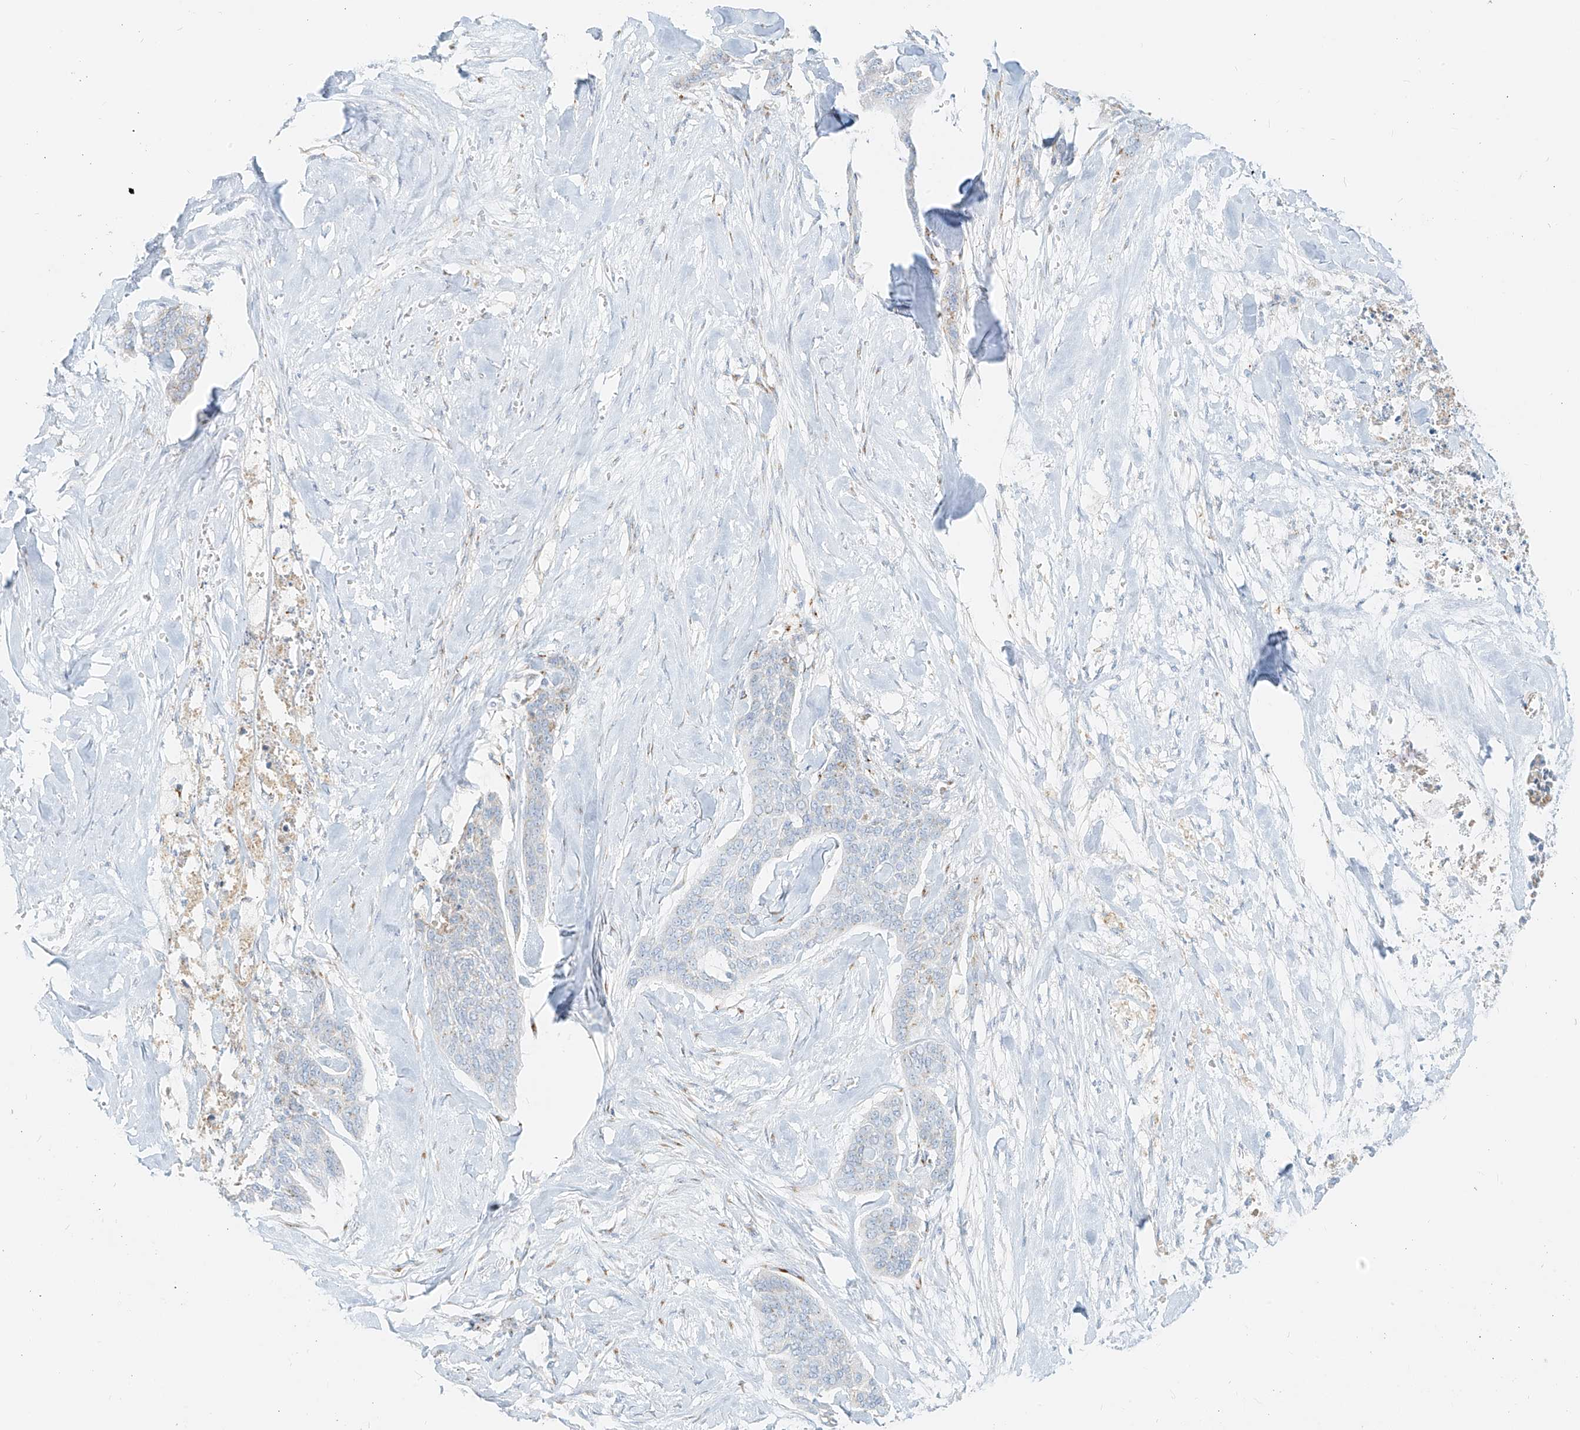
{"staining": {"intensity": "negative", "quantity": "none", "location": "none"}, "tissue": "skin cancer", "cell_type": "Tumor cells", "image_type": "cancer", "snomed": [{"axis": "morphology", "description": "Basal cell carcinoma"}, {"axis": "topography", "description": "Skin"}], "caption": "There is no significant positivity in tumor cells of skin cancer (basal cell carcinoma).", "gene": "TMEM87B", "patient": {"sex": "female", "age": 64}}